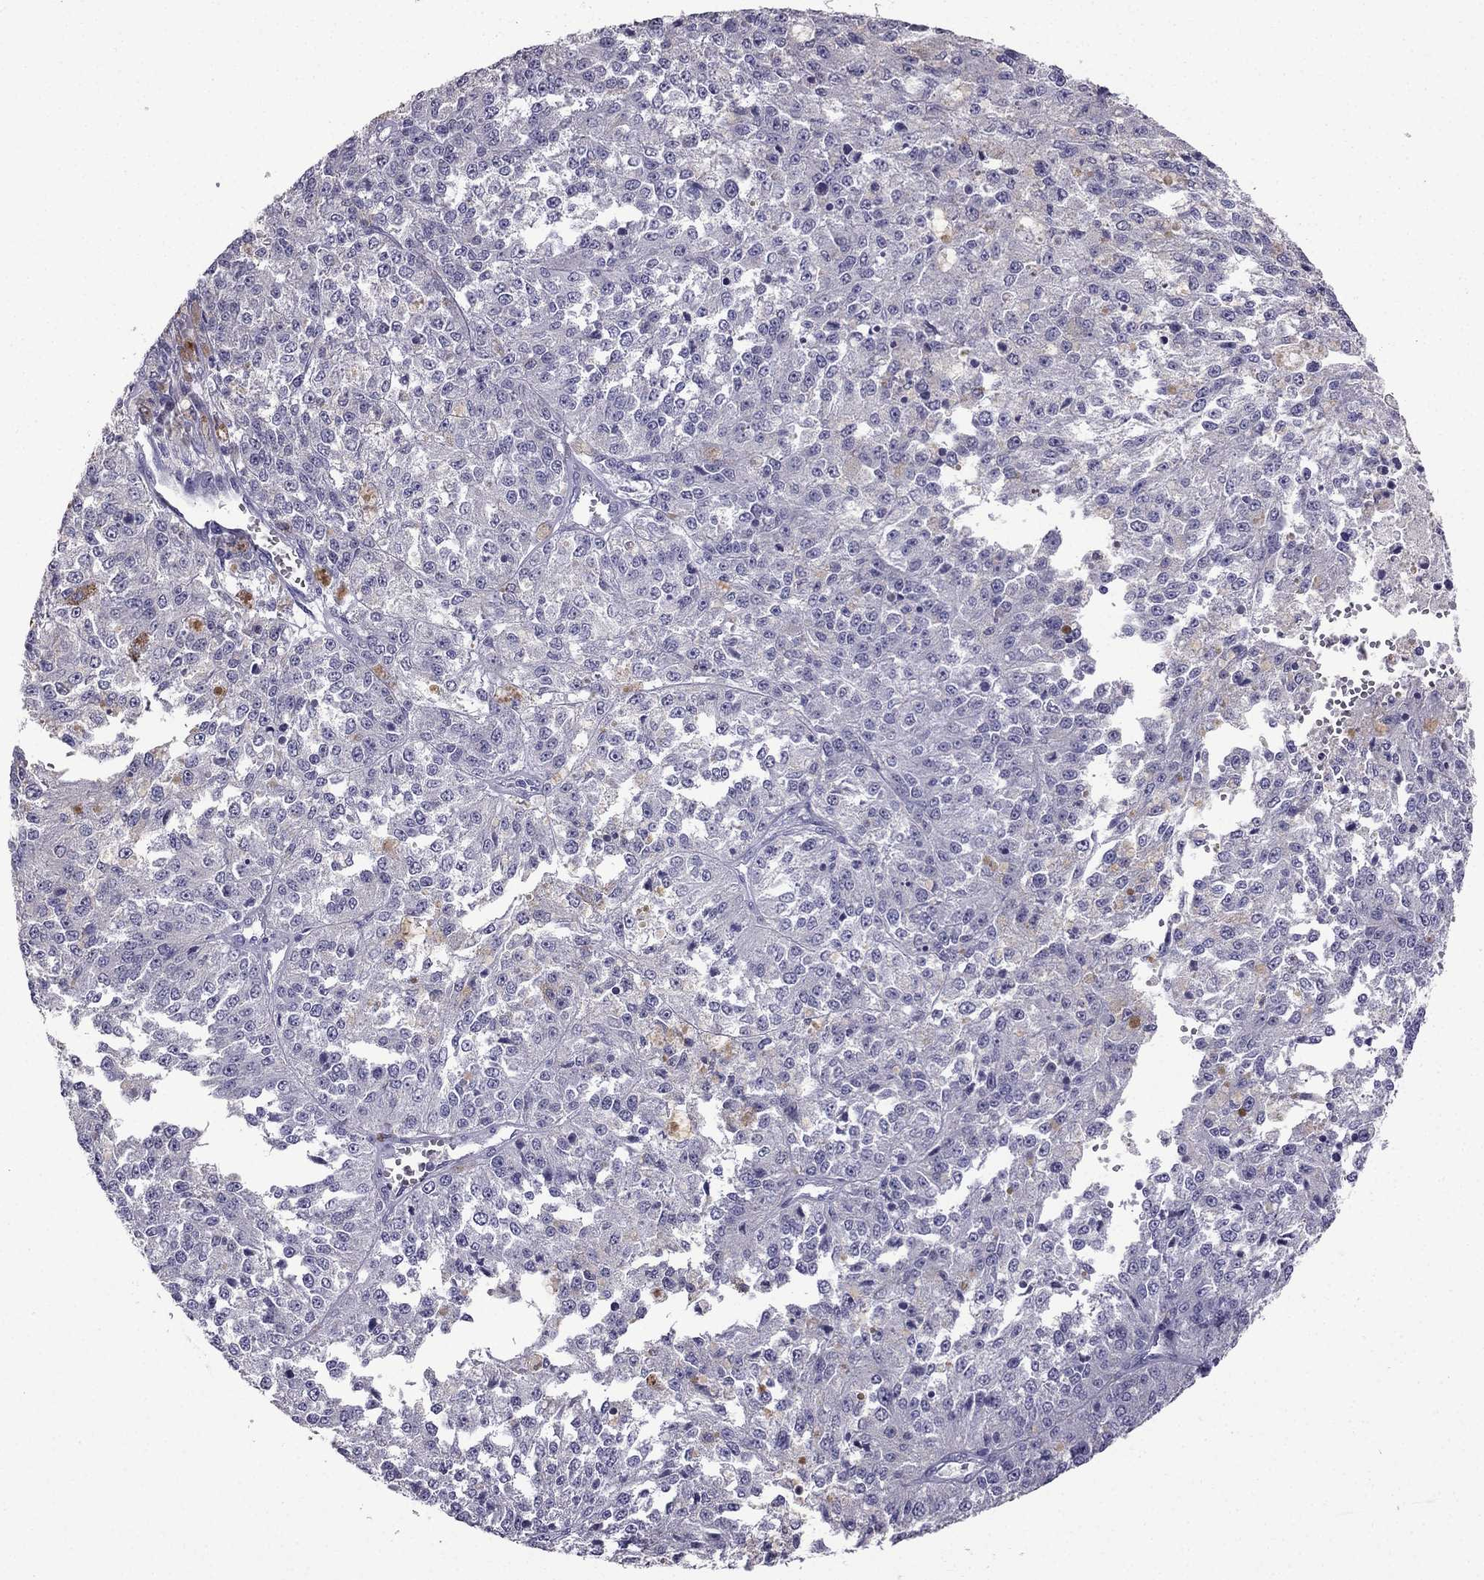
{"staining": {"intensity": "negative", "quantity": "none", "location": "none"}, "tissue": "melanoma", "cell_type": "Tumor cells", "image_type": "cancer", "snomed": [{"axis": "morphology", "description": "Malignant melanoma, Metastatic site"}, {"axis": "topography", "description": "Lymph node"}], "caption": "Immunohistochemistry of human melanoma displays no expression in tumor cells.", "gene": "SCG5", "patient": {"sex": "female", "age": 64}}